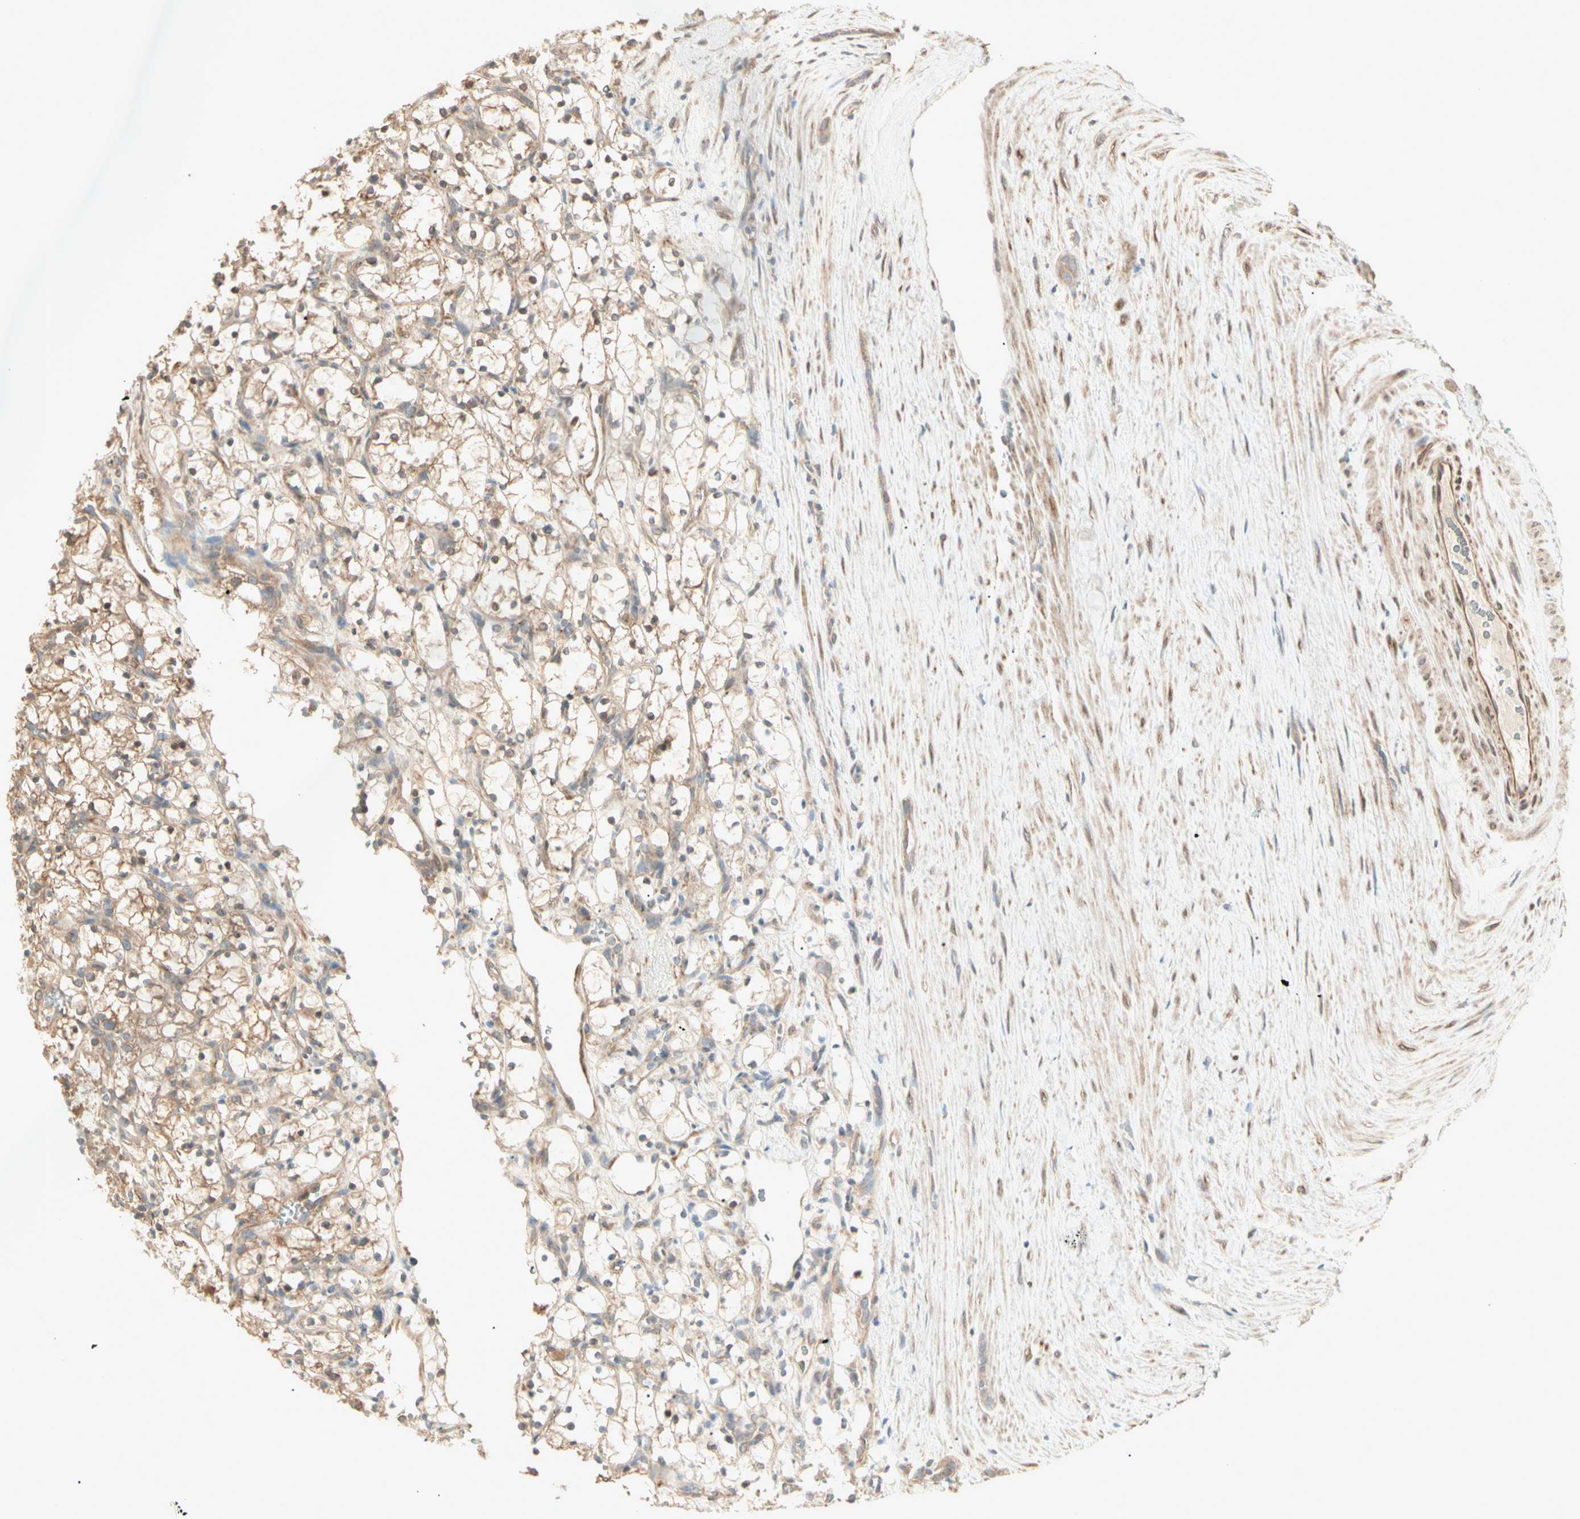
{"staining": {"intensity": "moderate", "quantity": ">75%", "location": "cytoplasmic/membranous"}, "tissue": "renal cancer", "cell_type": "Tumor cells", "image_type": "cancer", "snomed": [{"axis": "morphology", "description": "Adenocarcinoma, NOS"}, {"axis": "topography", "description": "Kidney"}], "caption": "This is an image of IHC staining of adenocarcinoma (renal), which shows moderate expression in the cytoplasmic/membranous of tumor cells.", "gene": "IRAG1", "patient": {"sex": "female", "age": 69}}